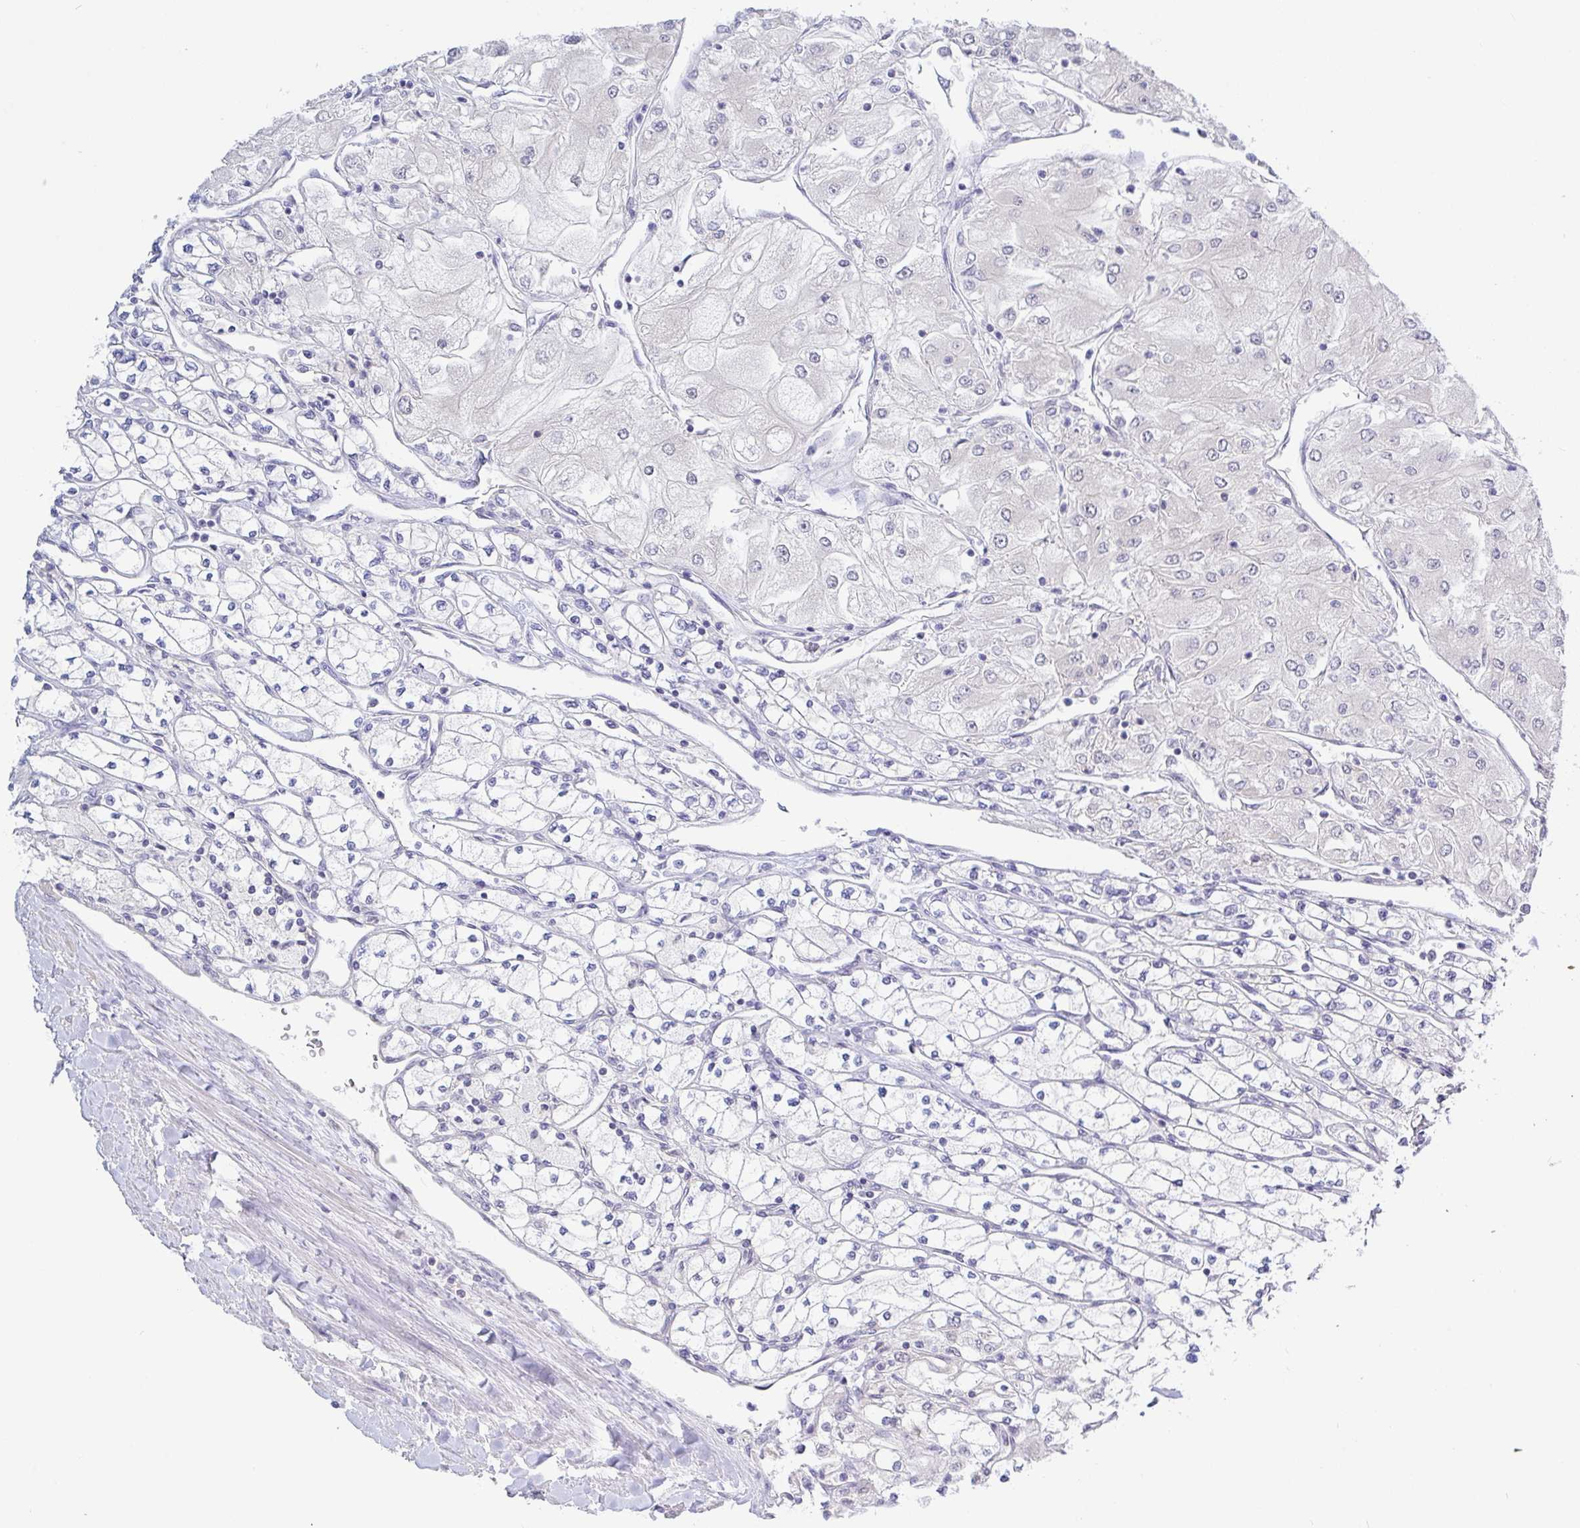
{"staining": {"intensity": "negative", "quantity": "none", "location": "none"}, "tissue": "renal cancer", "cell_type": "Tumor cells", "image_type": "cancer", "snomed": [{"axis": "morphology", "description": "Adenocarcinoma, NOS"}, {"axis": "topography", "description": "Kidney"}], "caption": "A photomicrograph of renal adenocarcinoma stained for a protein demonstrates no brown staining in tumor cells. (DAB IHC, high magnification).", "gene": "HYPK", "patient": {"sex": "male", "age": 80}}